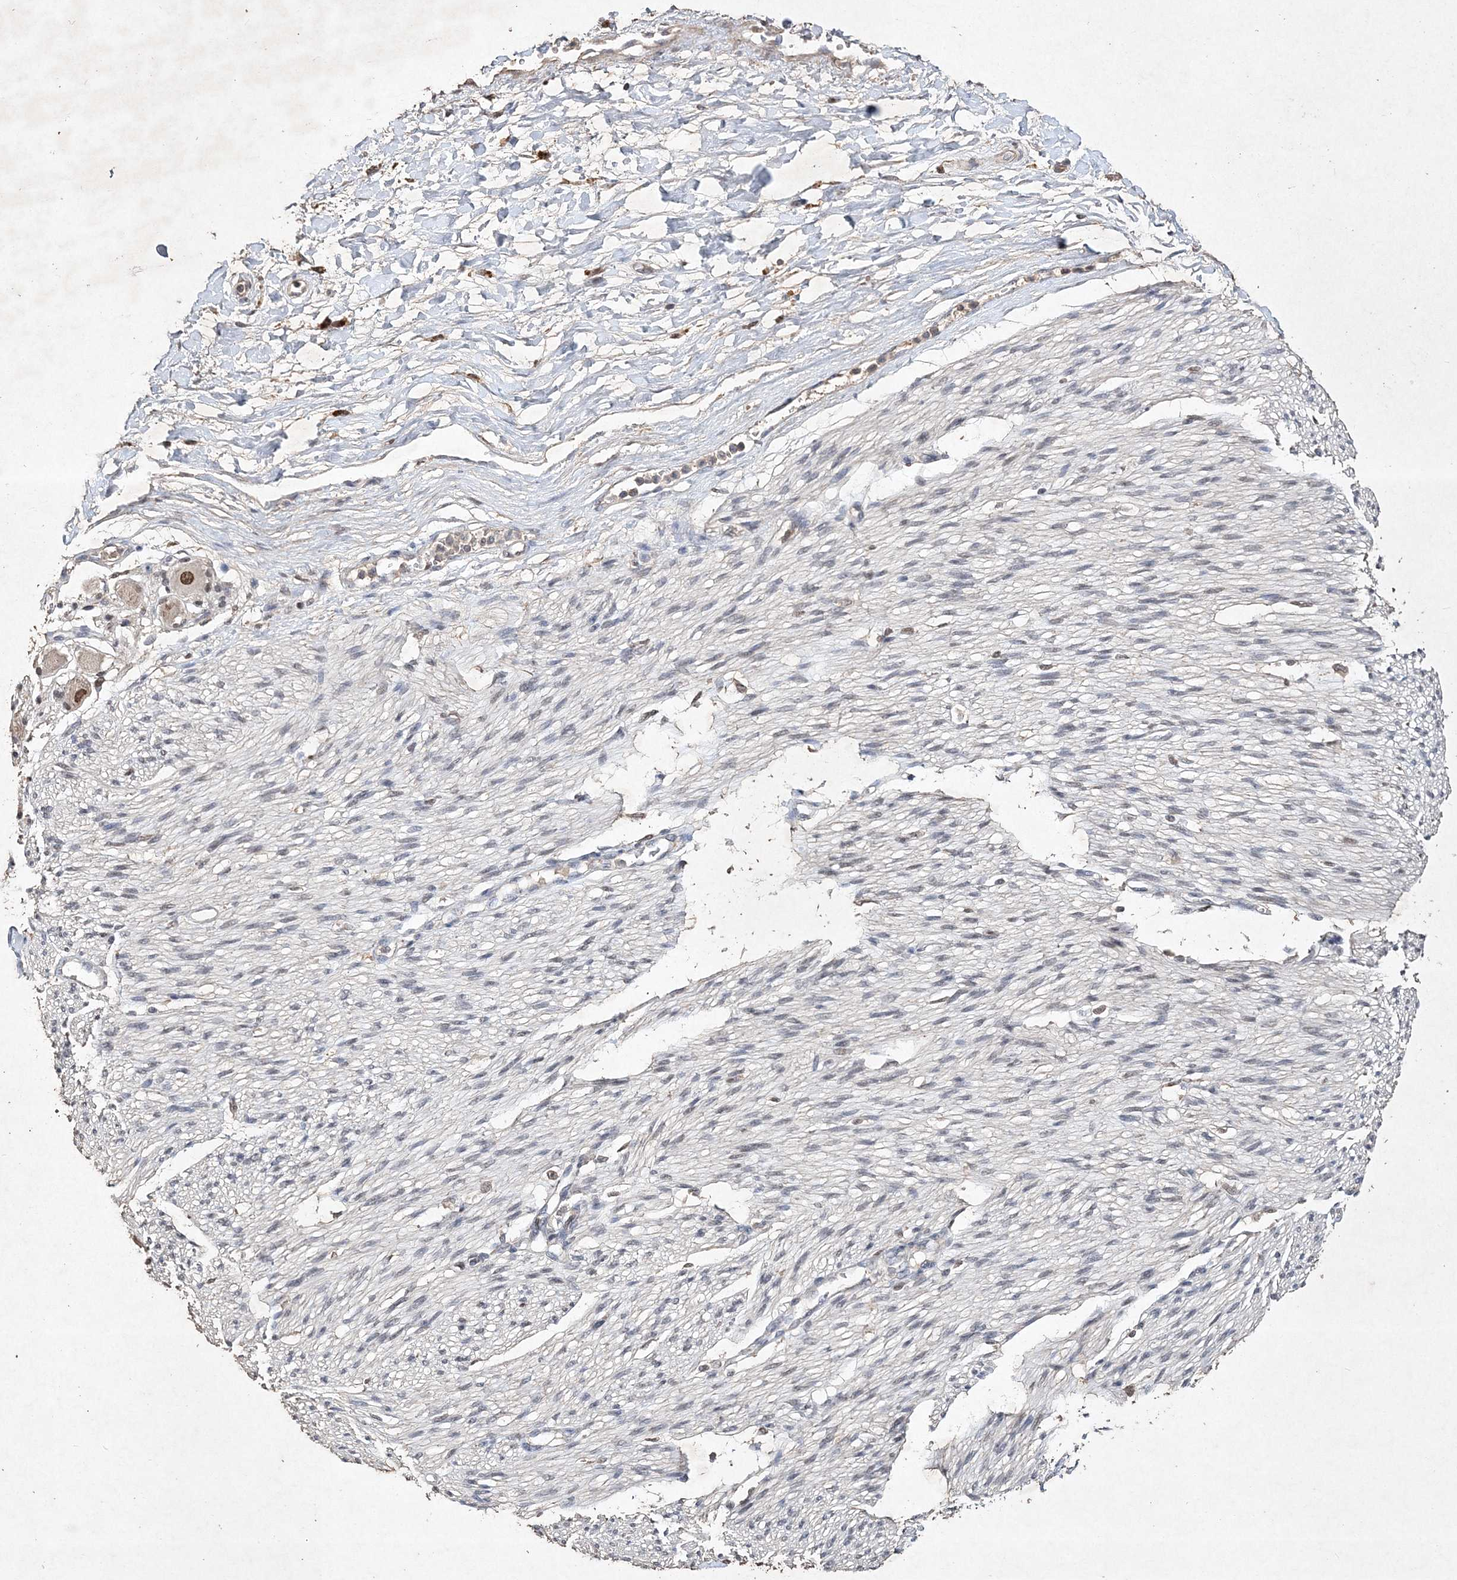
{"staining": {"intensity": "moderate", "quantity": "25%-75%", "location": "cytoplasmic/membranous"}, "tissue": "adipose tissue", "cell_type": "Adipocytes", "image_type": "normal", "snomed": [{"axis": "morphology", "description": "Normal tissue, NOS"}, {"axis": "topography", "description": "Kidney"}, {"axis": "topography", "description": "Peripheral nerve tissue"}], "caption": "This micrograph shows IHC staining of benign adipose tissue, with medium moderate cytoplasmic/membranous staining in about 25%-75% of adipocytes.", "gene": "C3orf38", "patient": {"sex": "male", "age": 7}}